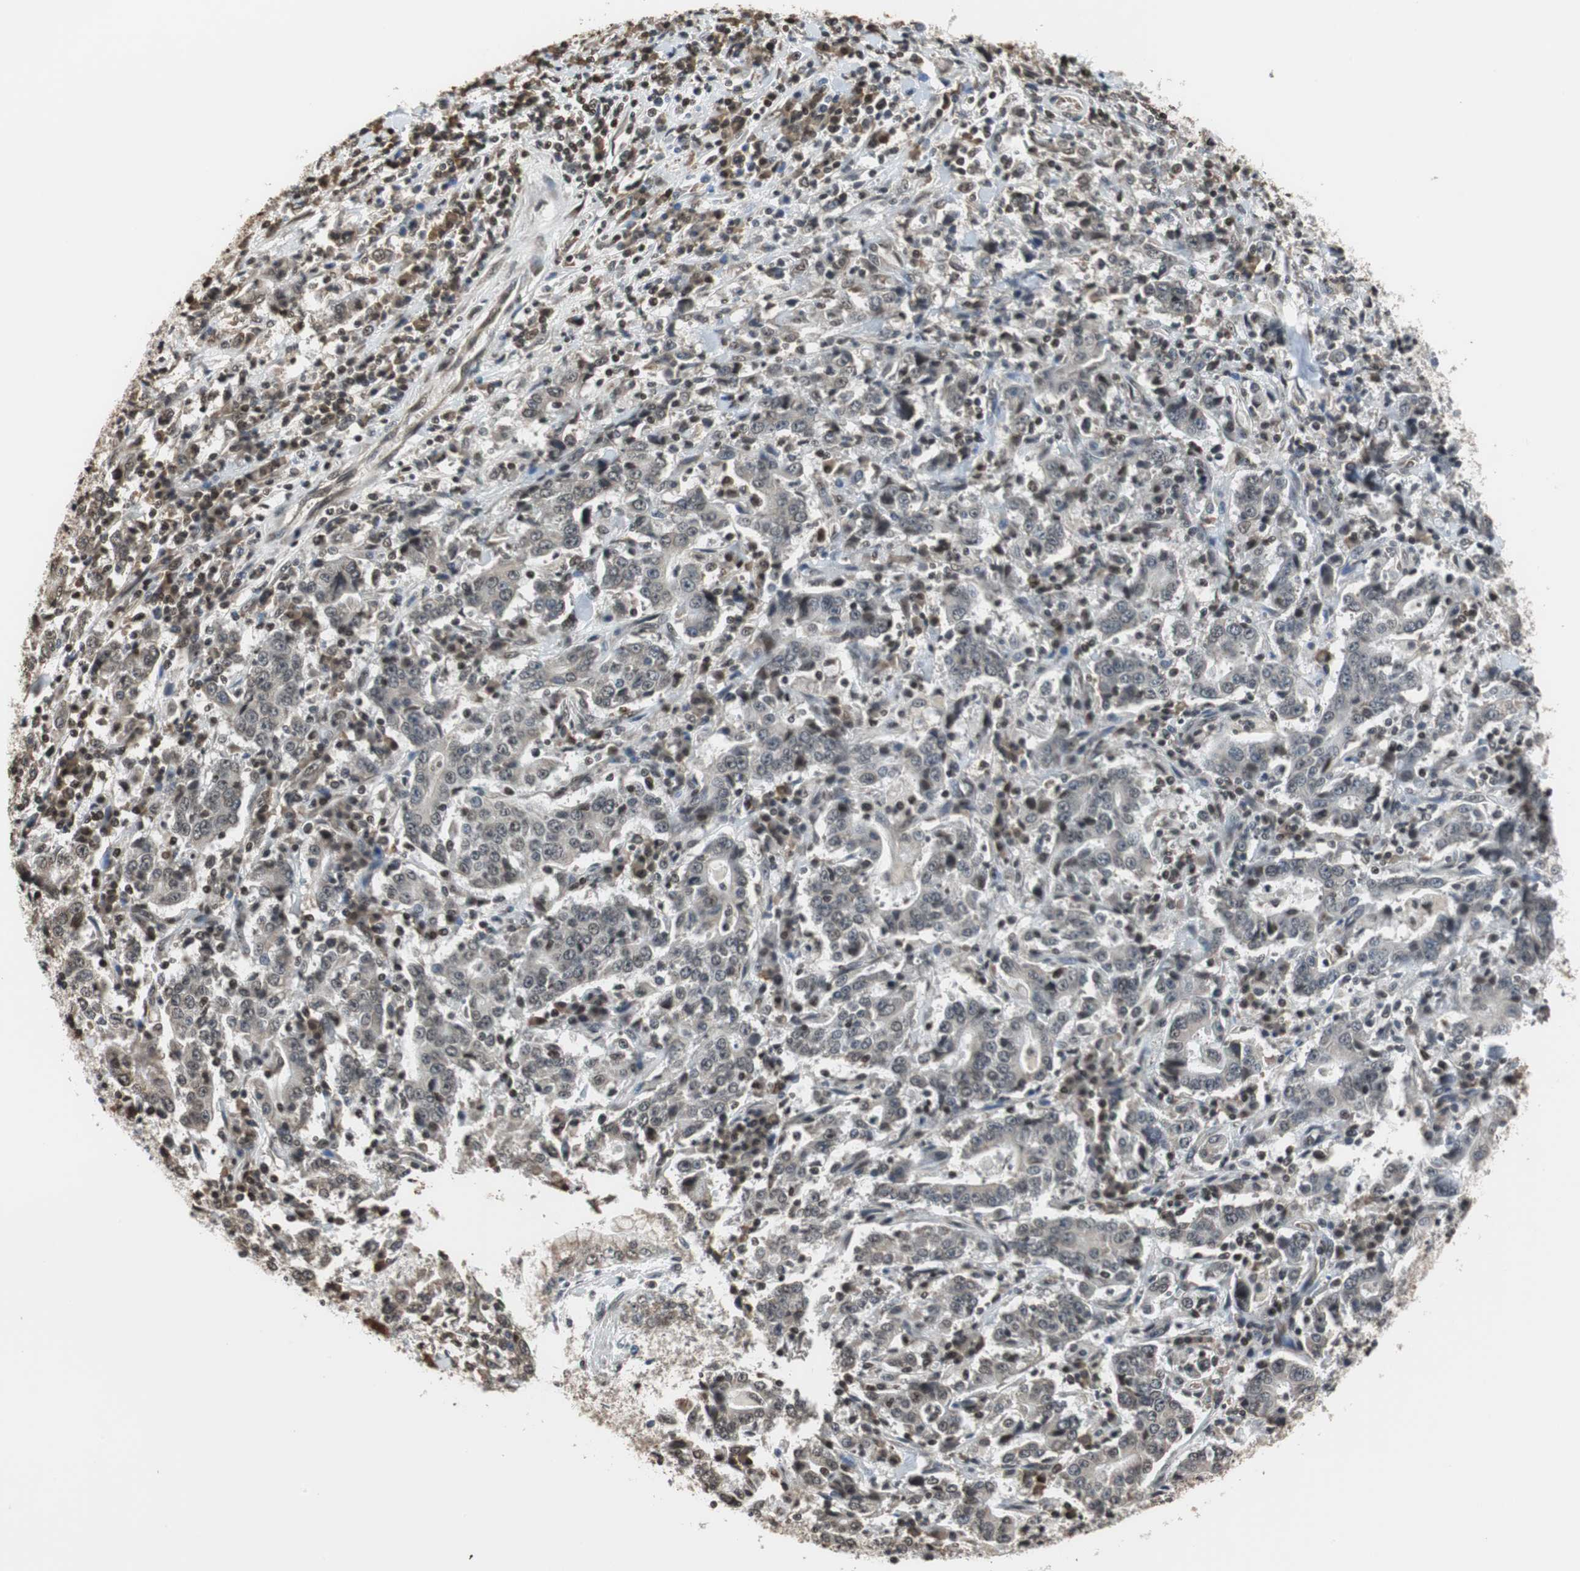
{"staining": {"intensity": "weak", "quantity": "25%-75%", "location": "cytoplasmic/membranous,nuclear"}, "tissue": "stomach cancer", "cell_type": "Tumor cells", "image_type": "cancer", "snomed": [{"axis": "morphology", "description": "Normal tissue, NOS"}, {"axis": "morphology", "description": "Adenocarcinoma, NOS"}, {"axis": "topography", "description": "Stomach, upper"}, {"axis": "topography", "description": "Stomach"}], "caption": "A brown stain labels weak cytoplasmic/membranous and nuclear positivity of a protein in human stomach cancer (adenocarcinoma) tumor cells.", "gene": "REST", "patient": {"sex": "male", "age": 59}}